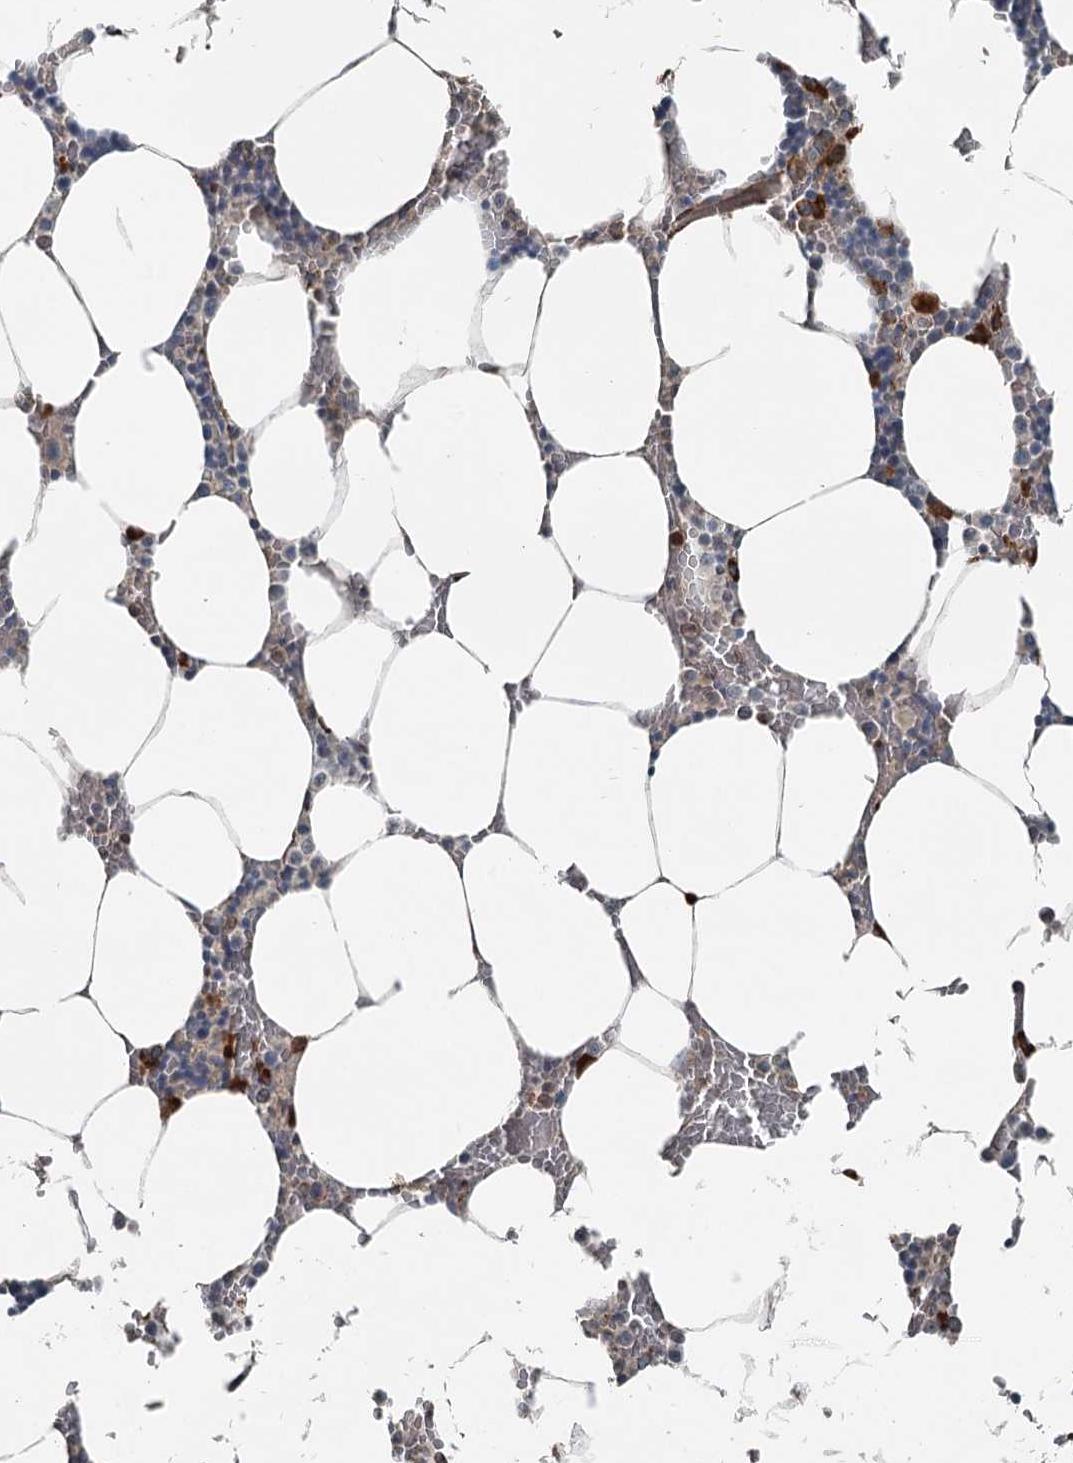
{"staining": {"intensity": "strong", "quantity": "<25%", "location": "cytoplasmic/membranous"}, "tissue": "bone marrow", "cell_type": "Hematopoietic cells", "image_type": "normal", "snomed": [{"axis": "morphology", "description": "Normal tissue, NOS"}, {"axis": "topography", "description": "Bone marrow"}], "caption": "This is a micrograph of immunohistochemistry (IHC) staining of normal bone marrow, which shows strong staining in the cytoplasmic/membranous of hematopoietic cells.", "gene": "RASSF8", "patient": {"sex": "male", "age": 70}}